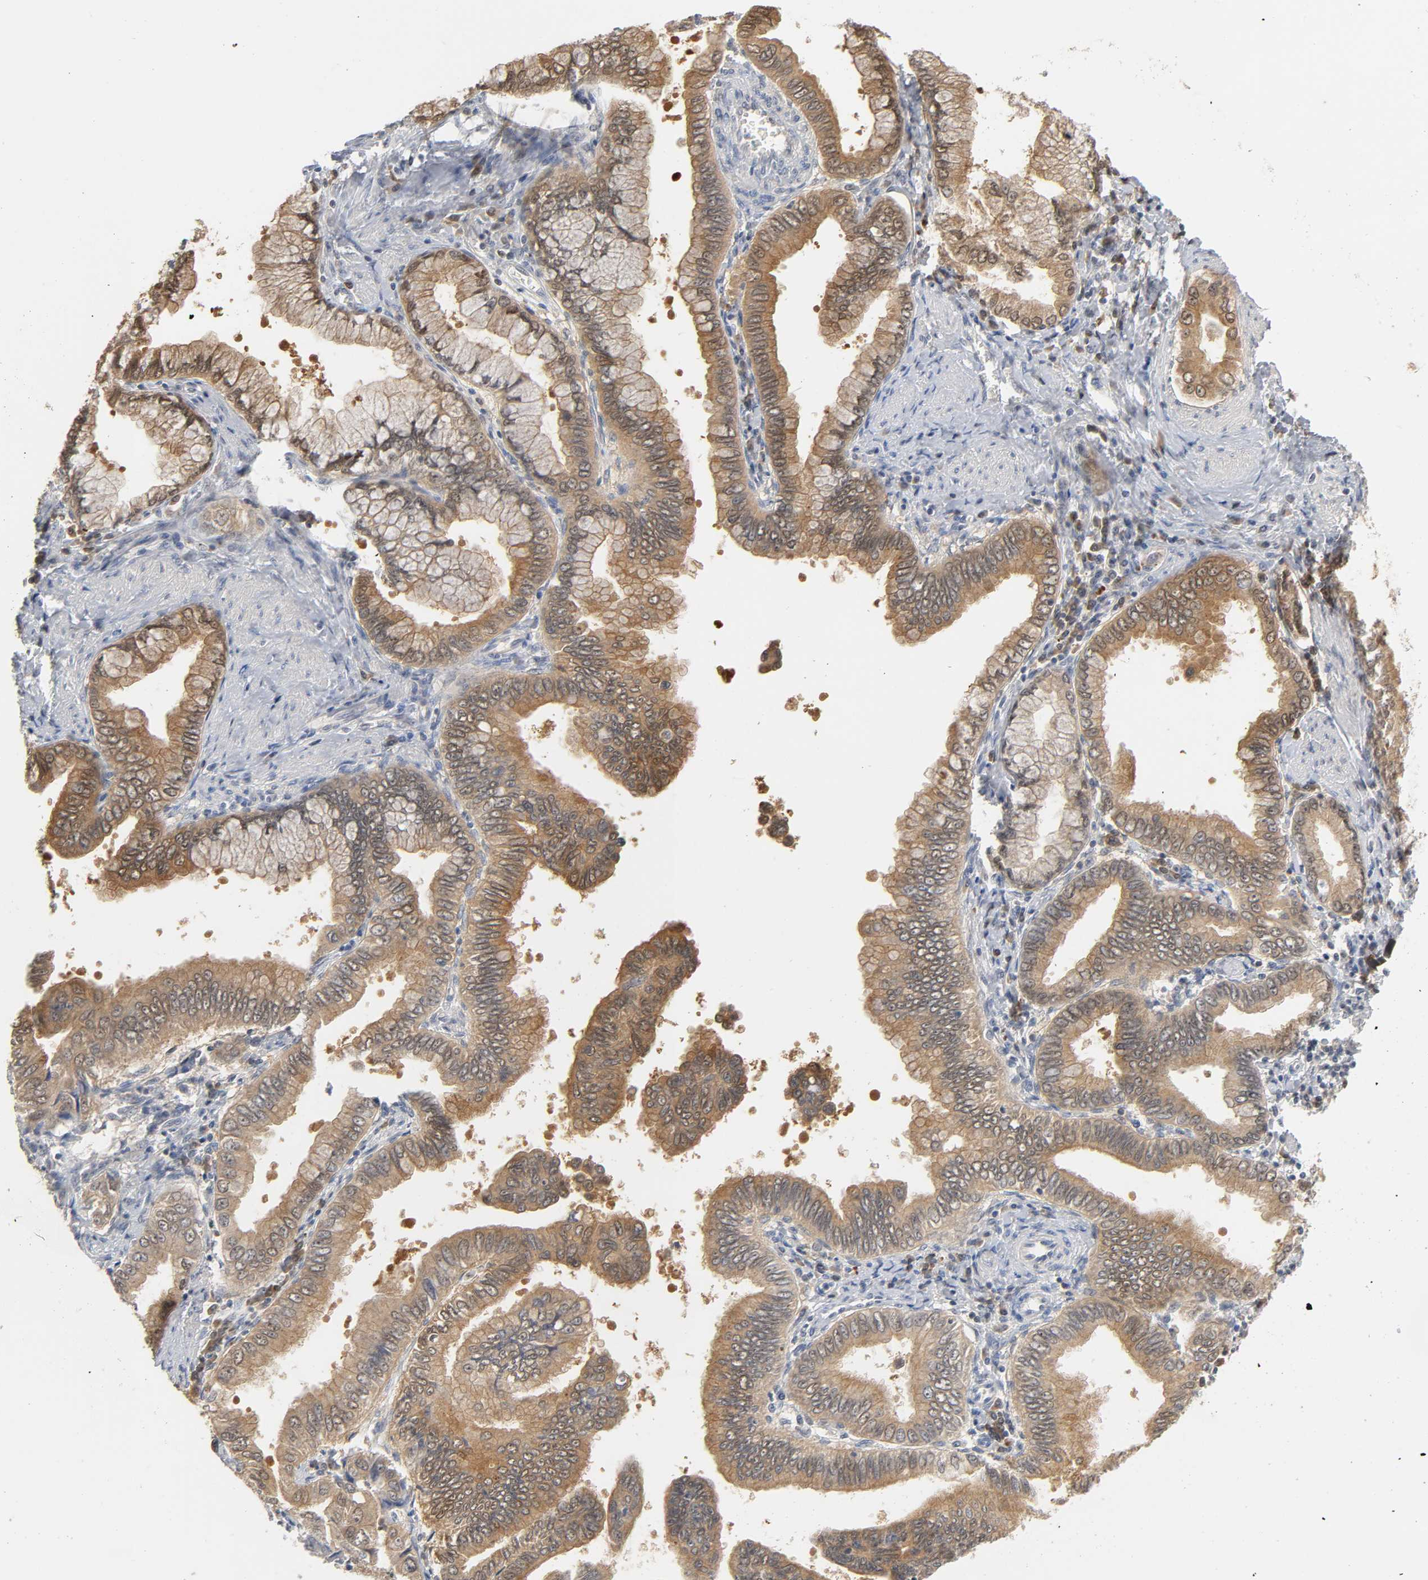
{"staining": {"intensity": "moderate", "quantity": ">75%", "location": "cytoplasmic/membranous,nuclear"}, "tissue": "pancreatic cancer", "cell_type": "Tumor cells", "image_type": "cancer", "snomed": [{"axis": "morphology", "description": "Normal tissue, NOS"}, {"axis": "topography", "description": "Lymph node"}], "caption": "DAB immunohistochemical staining of pancreatic cancer displays moderate cytoplasmic/membranous and nuclear protein staining in approximately >75% of tumor cells.", "gene": "MIF", "patient": {"sex": "male", "age": 50}}